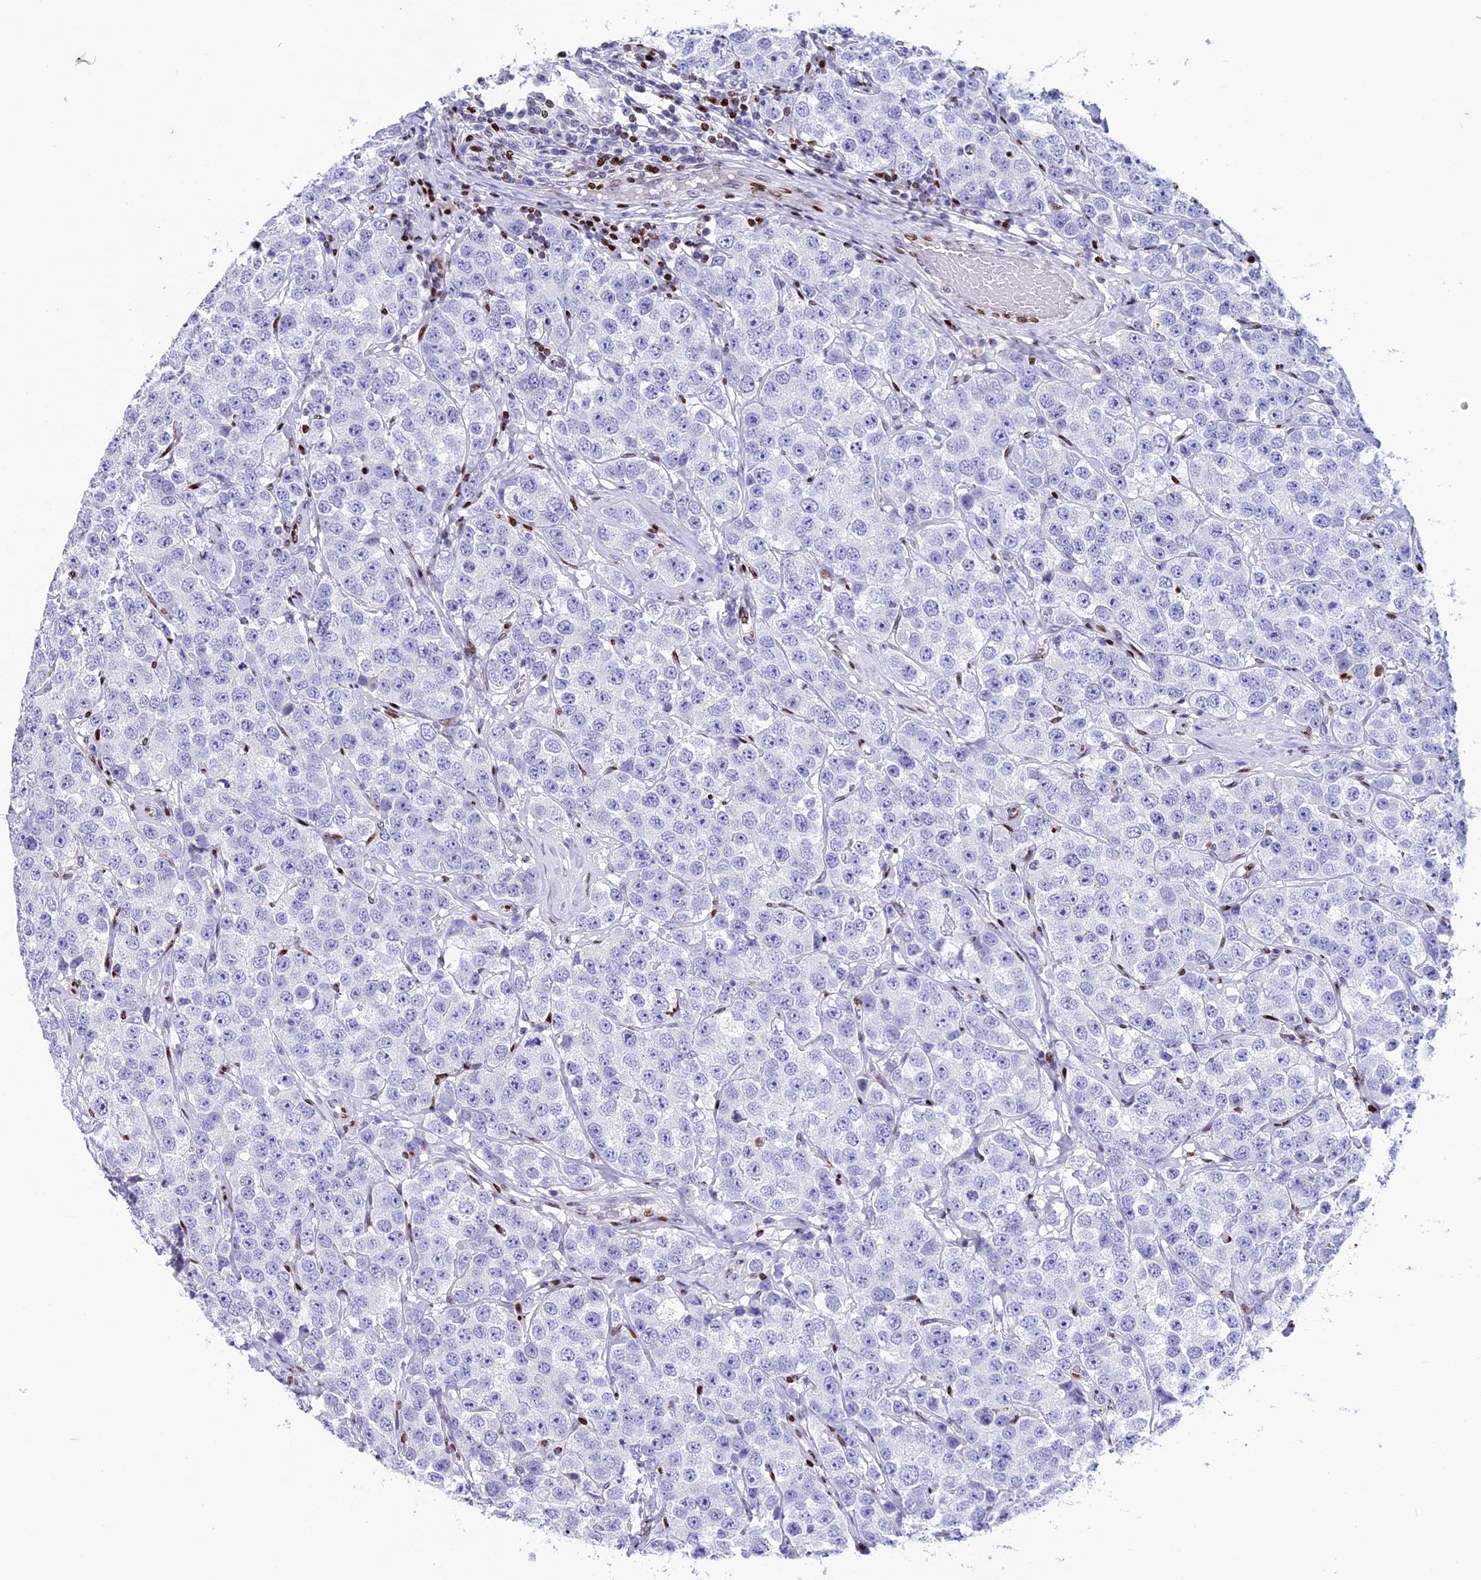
{"staining": {"intensity": "negative", "quantity": "none", "location": "none"}, "tissue": "testis cancer", "cell_type": "Tumor cells", "image_type": "cancer", "snomed": [{"axis": "morphology", "description": "Seminoma, NOS"}, {"axis": "topography", "description": "Testis"}], "caption": "The photomicrograph exhibits no significant staining in tumor cells of testis seminoma.", "gene": "BTBD3", "patient": {"sex": "male", "age": 28}}